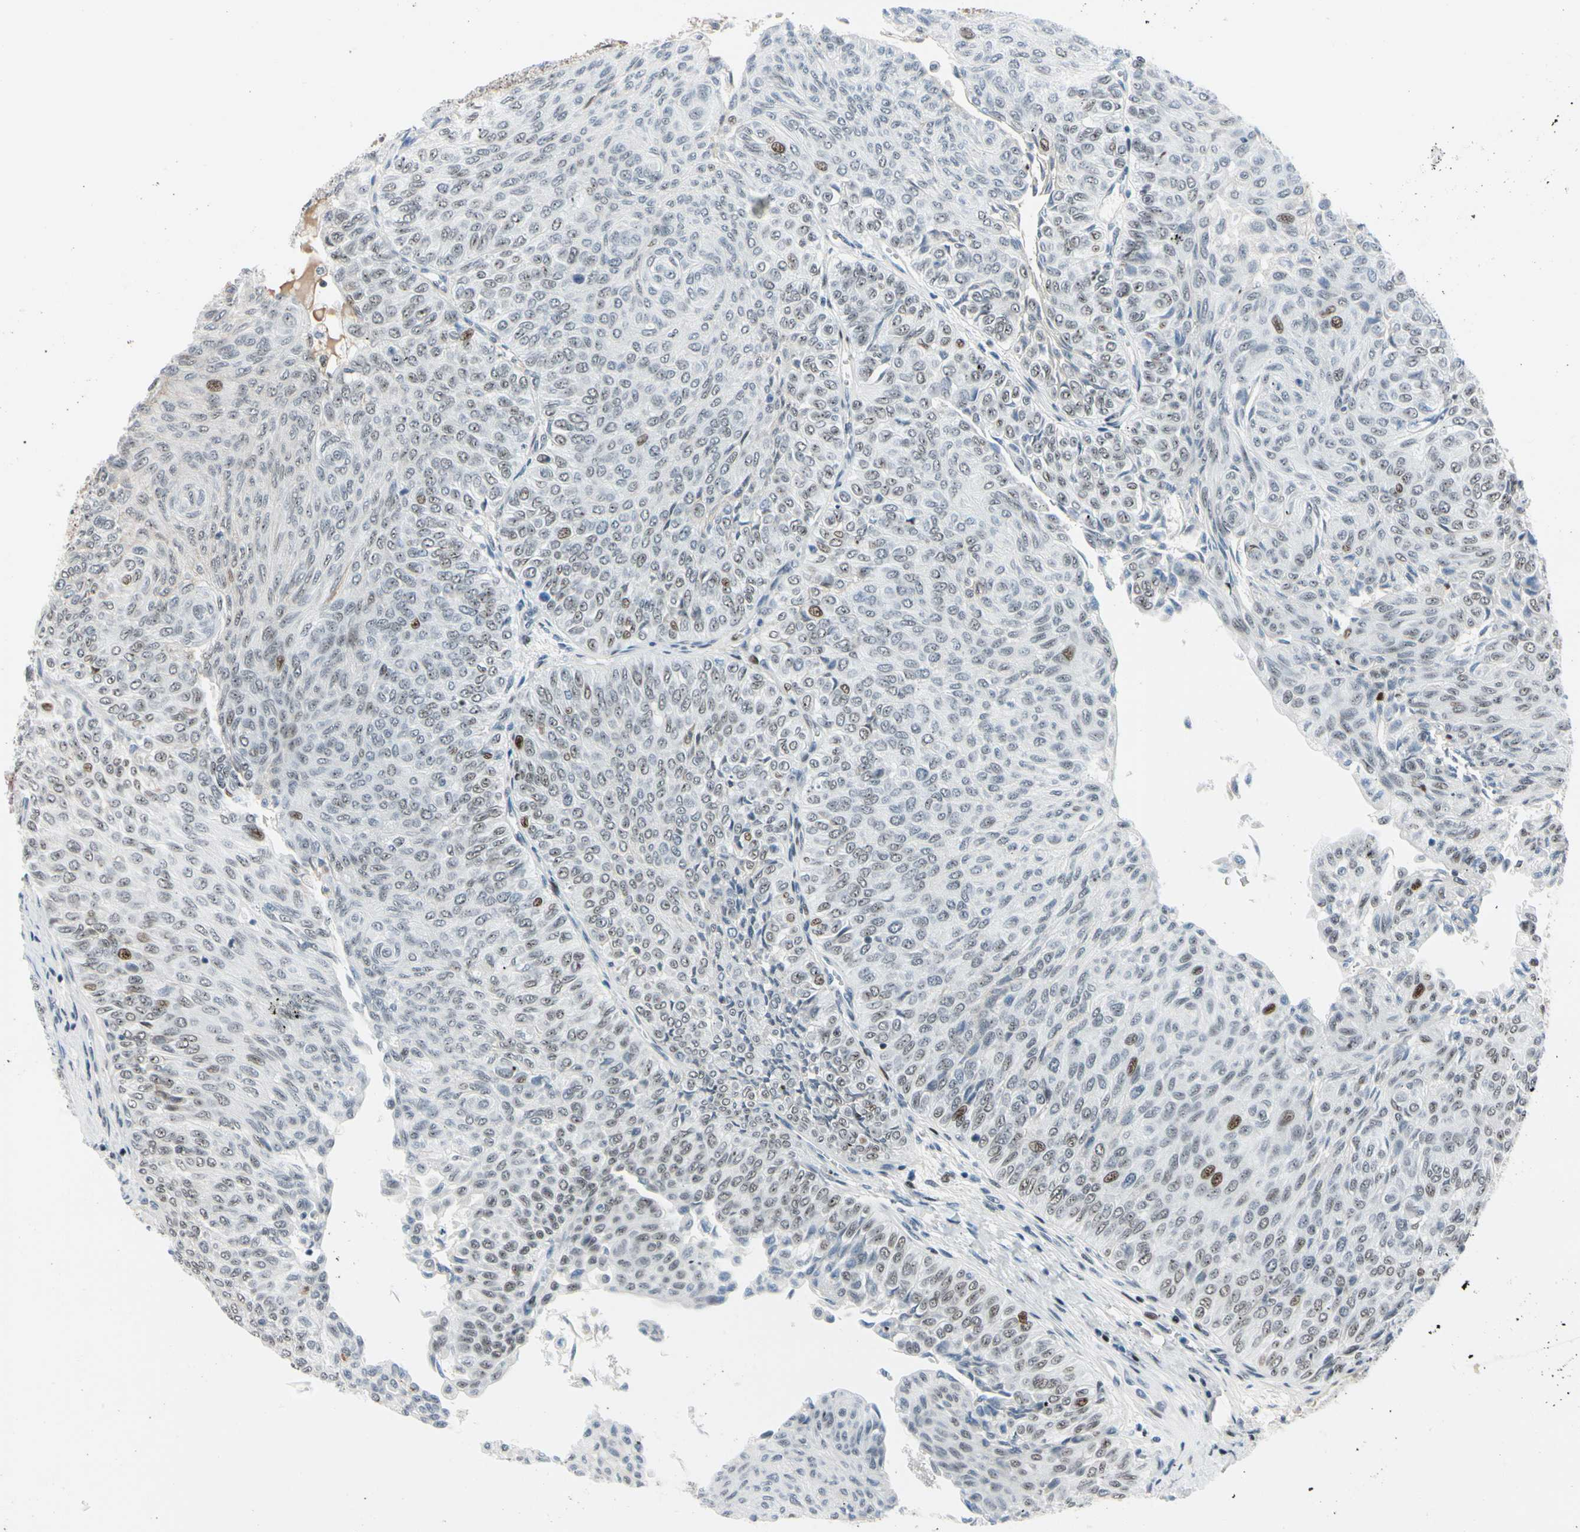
{"staining": {"intensity": "weak", "quantity": "<25%", "location": "nuclear"}, "tissue": "urothelial cancer", "cell_type": "Tumor cells", "image_type": "cancer", "snomed": [{"axis": "morphology", "description": "Urothelial carcinoma, Low grade"}, {"axis": "topography", "description": "Urinary bladder"}], "caption": "Urothelial cancer was stained to show a protein in brown. There is no significant positivity in tumor cells. The staining is performed using DAB (3,3'-diaminobenzidine) brown chromogen with nuclei counter-stained in using hematoxylin.", "gene": "FOXO3", "patient": {"sex": "male", "age": 78}}